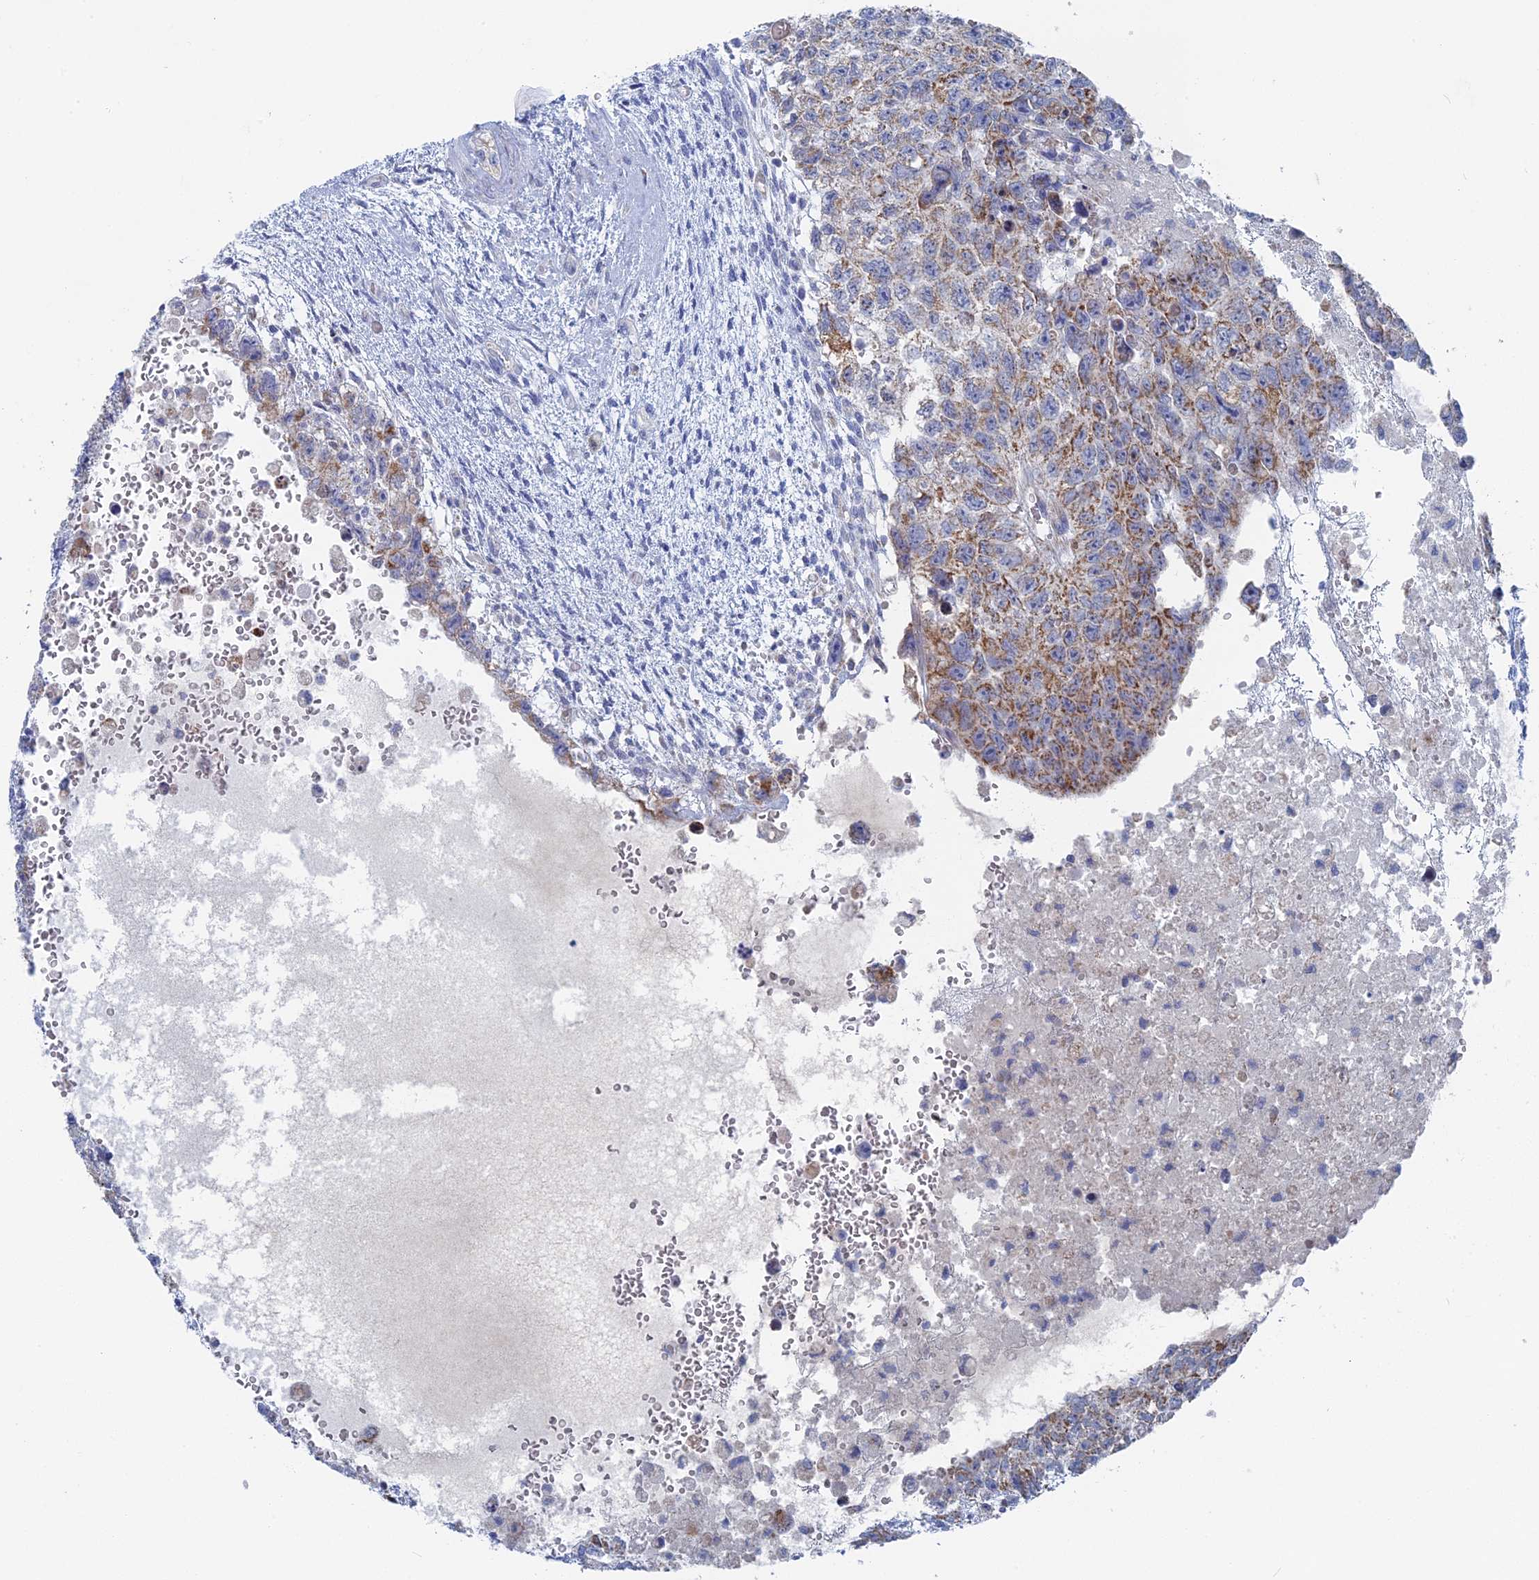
{"staining": {"intensity": "moderate", "quantity": "<25%", "location": "cytoplasmic/membranous"}, "tissue": "testis cancer", "cell_type": "Tumor cells", "image_type": "cancer", "snomed": [{"axis": "morphology", "description": "Carcinoma, Embryonal, NOS"}, {"axis": "topography", "description": "Testis"}], "caption": "Brown immunohistochemical staining in human testis cancer (embryonal carcinoma) reveals moderate cytoplasmic/membranous expression in about <25% of tumor cells.", "gene": "HIGD1A", "patient": {"sex": "male", "age": 26}}